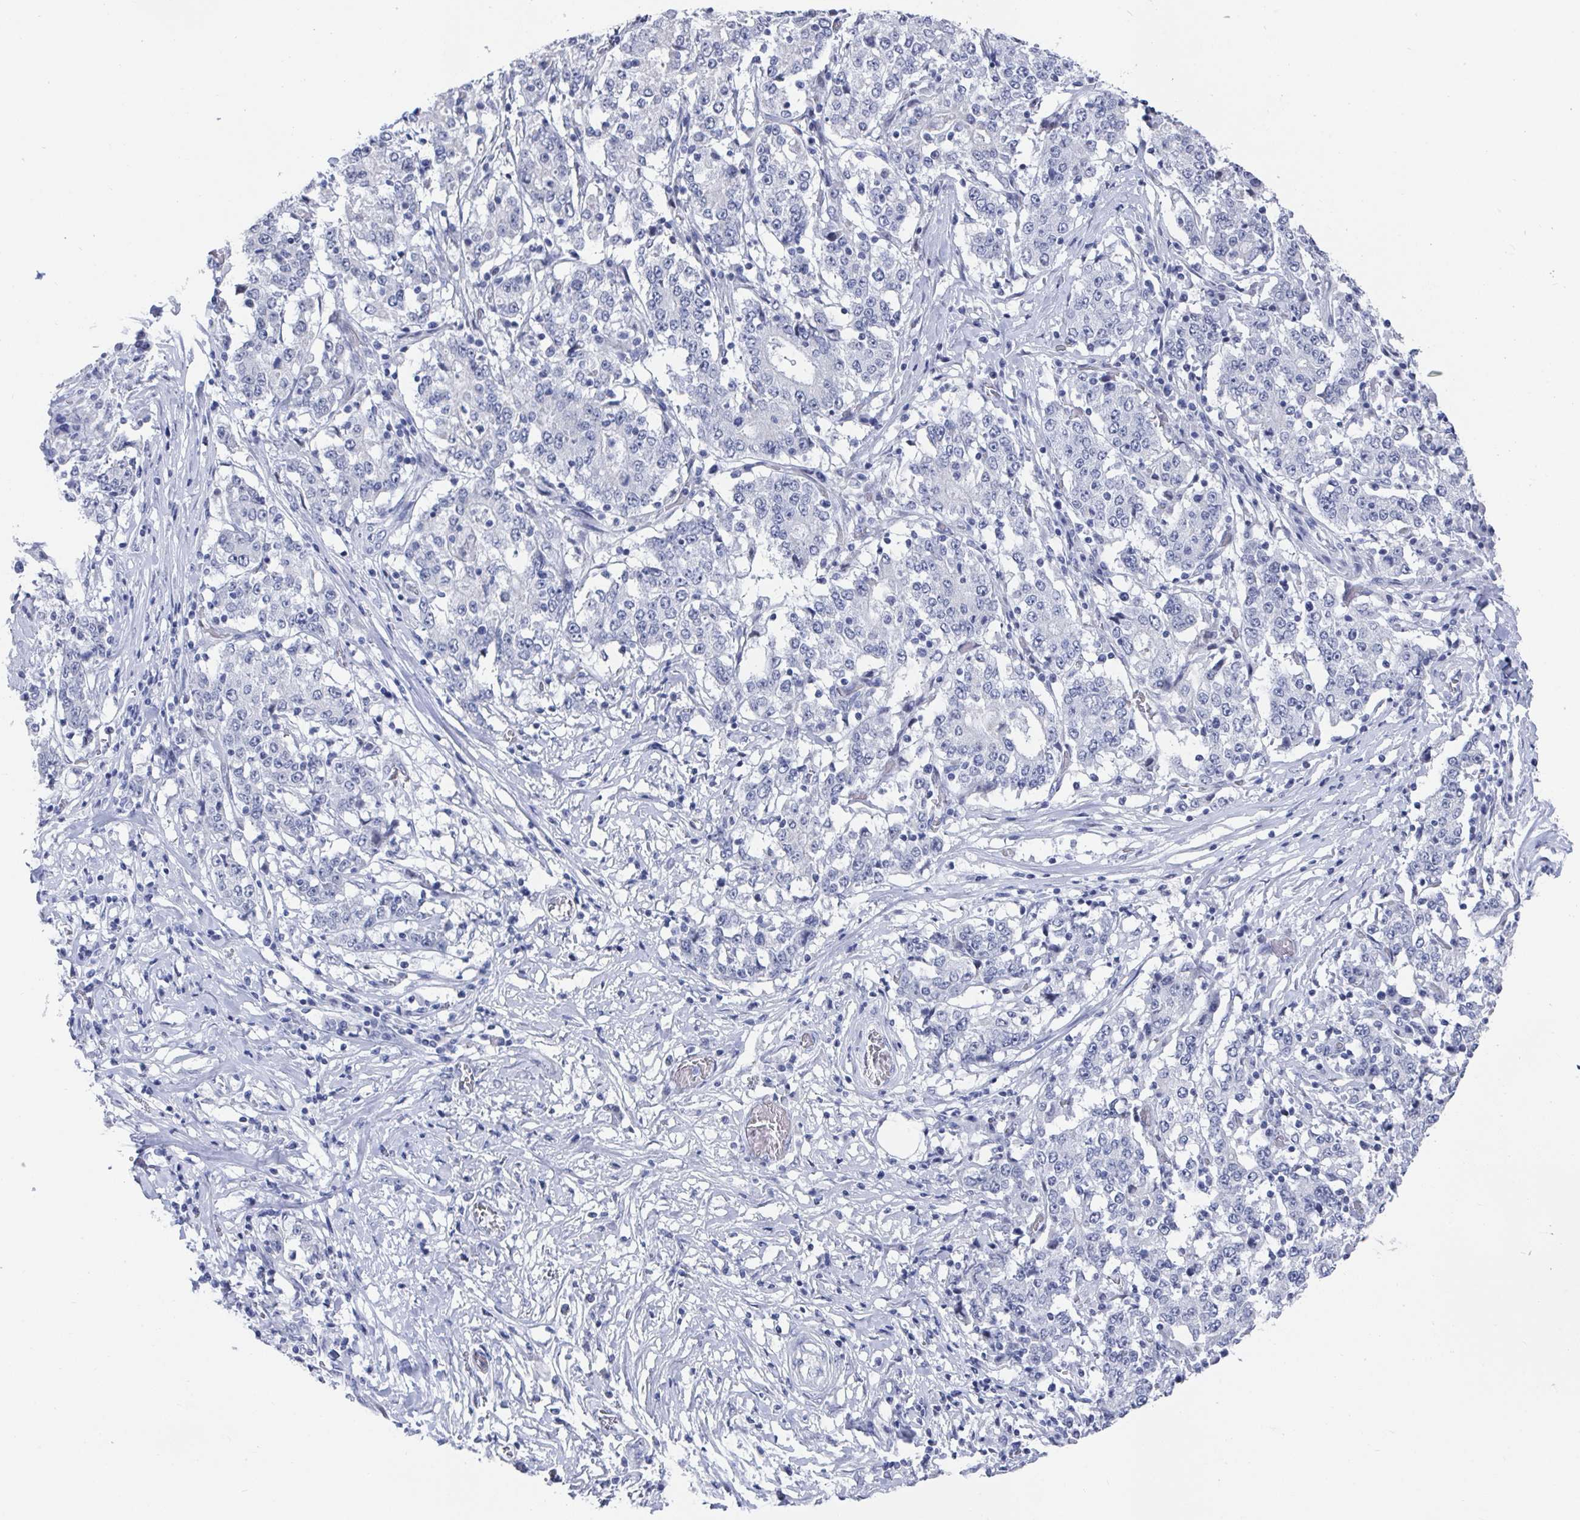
{"staining": {"intensity": "negative", "quantity": "none", "location": "none"}, "tissue": "stomach cancer", "cell_type": "Tumor cells", "image_type": "cancer", "snomed": [{"axis": "morphology", "description": "Adenocarcinoma, NOS"}, {"axis": "topography", "description": "Stomach"}], "caption": "This is a image of IHC staining of stomach cancer, which shows no expression in tumor cells. (Brightfield microscopy of DAB (3,3'-diaminobenzidine) immunohistochemistry at high magnification).", "gene": "CAMKV", "patient": {"sex": "male", "age": 59}}